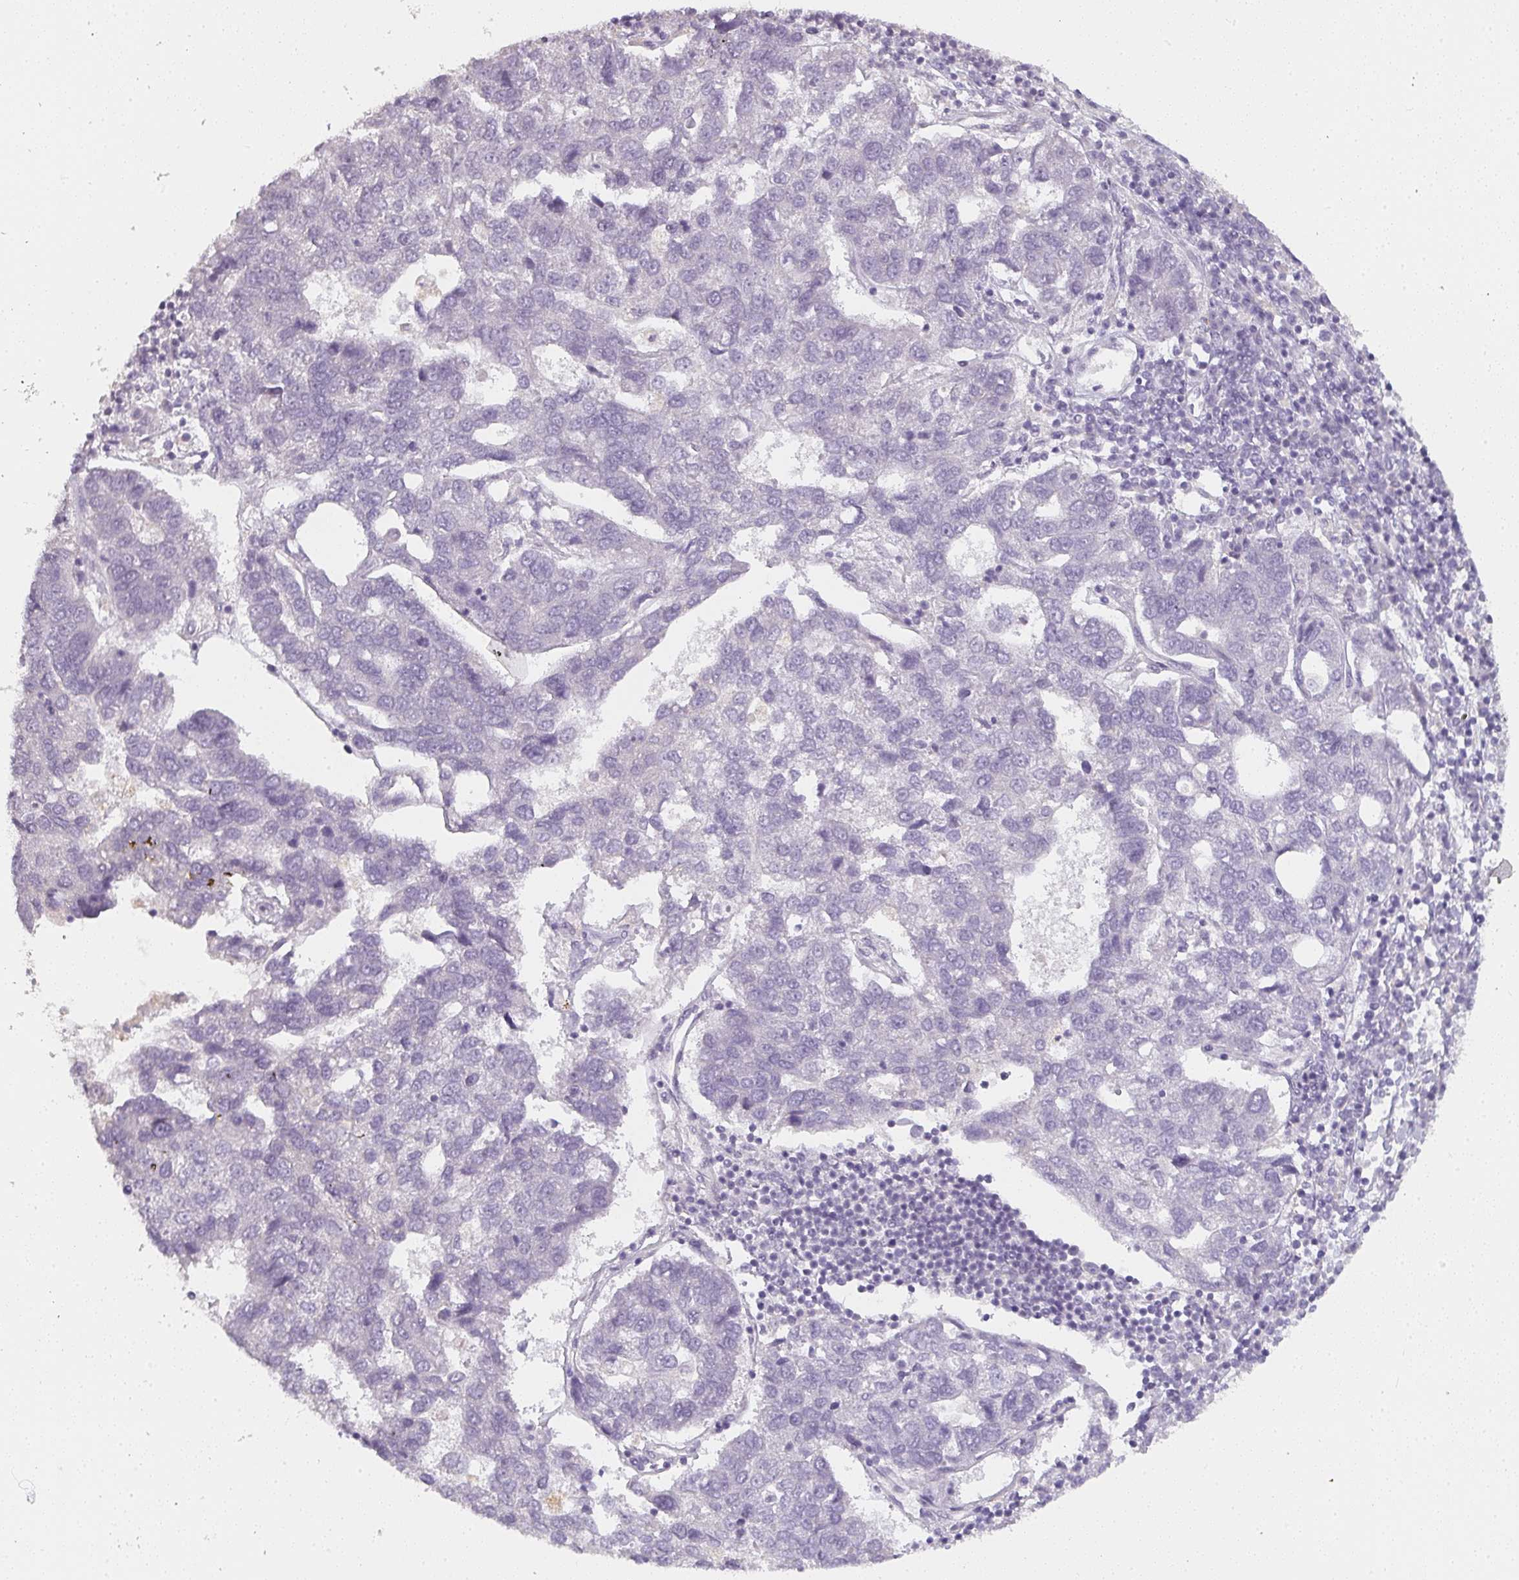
{"staining": {"intensity": "negative", "quantity": "none", "location": "none"}, "tissue": "pancreatic cancer", "cell_type": "Tumor cells", "image_type": "cancer", "snomed": [{"axis": "morphology", "description": "Adenocarcinoma, NOS"}, {"axis": "topography", "description": "Pancreas"}], "caption": "Immunohistochemical staining of human pancreatic adenocarcinoma reveals no significant expression in tumor cells.", "gene": "TMEM219", "patient": {"sex": "female", "age": 61}}